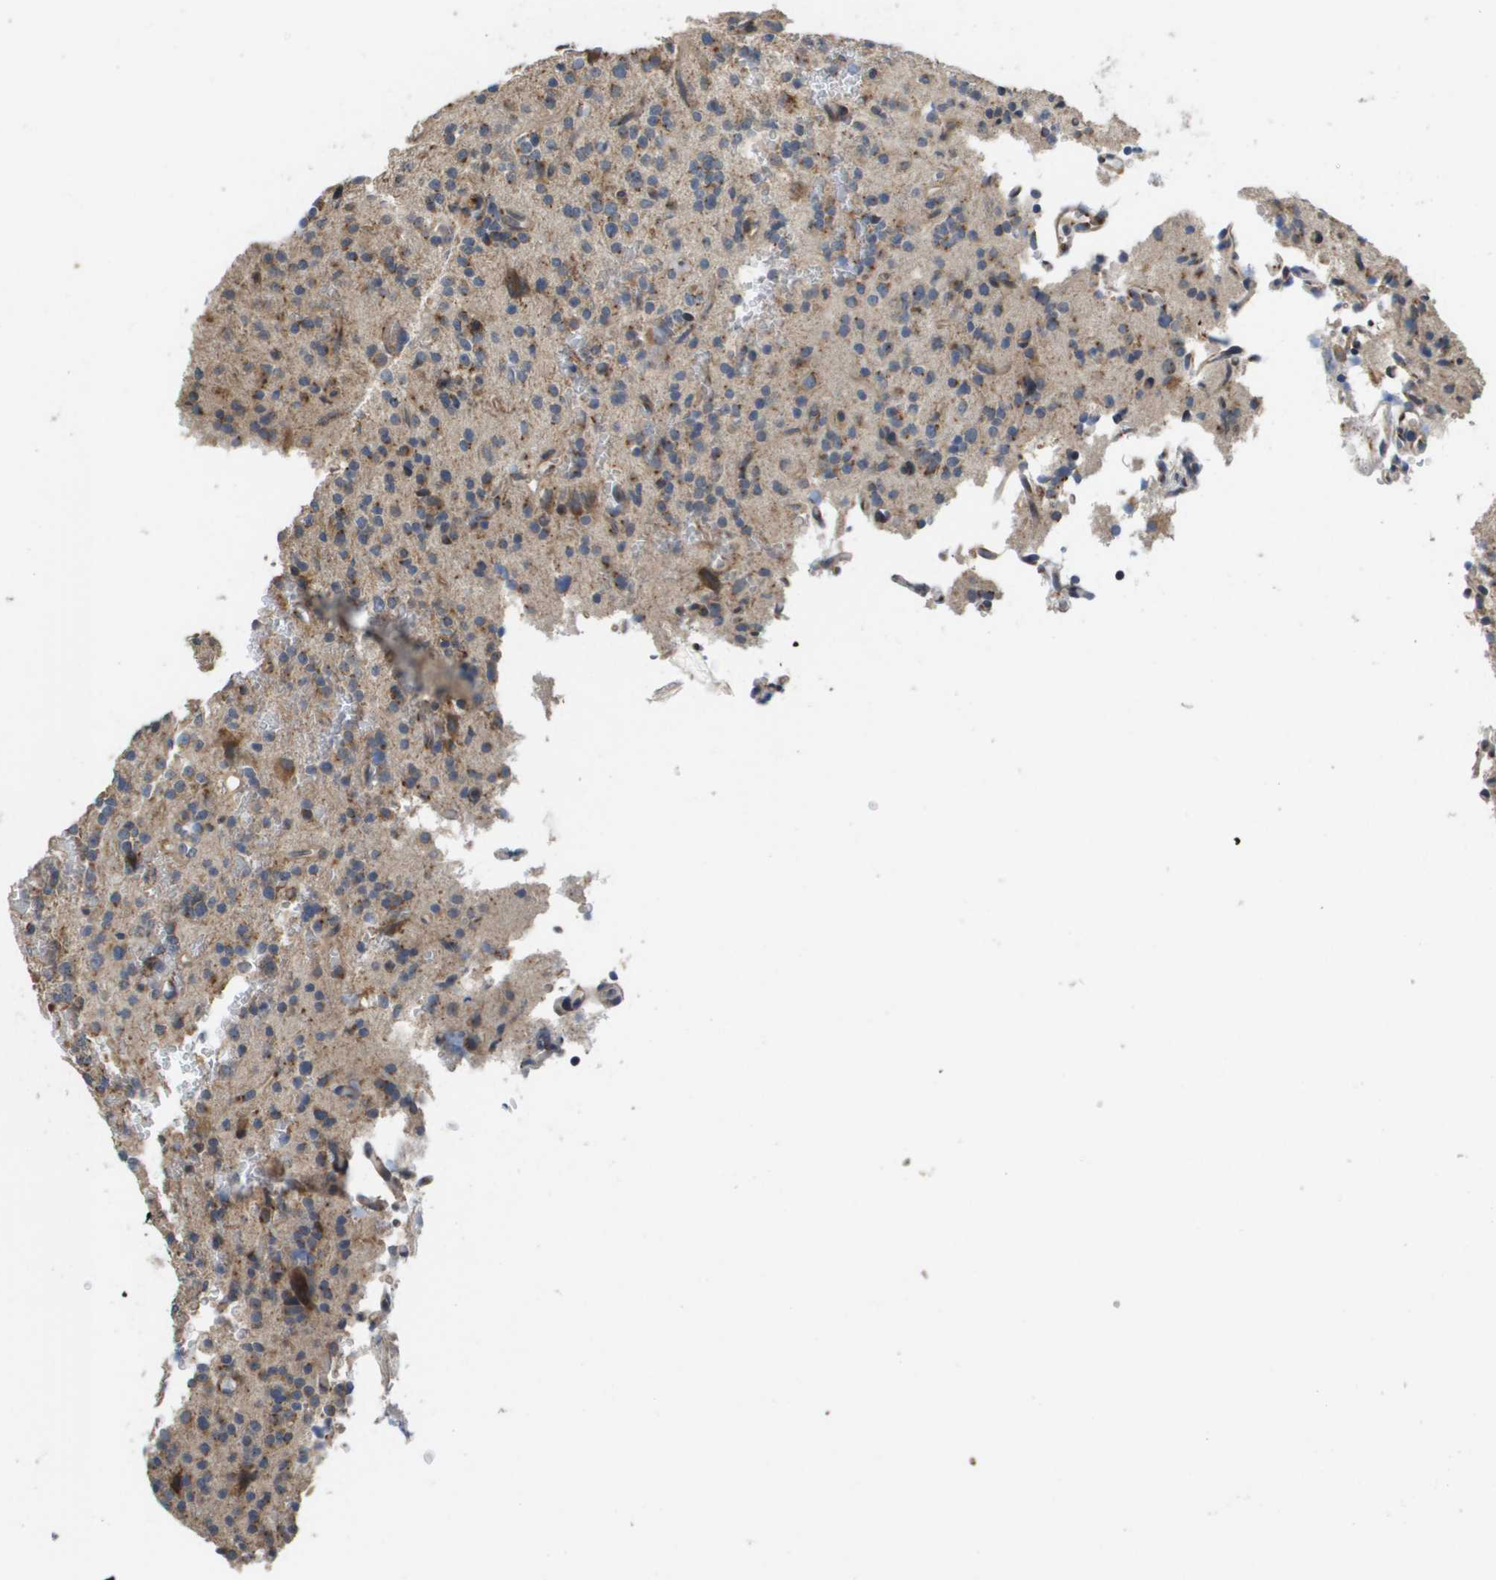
{"staining": {"intensity": "moderate", "quantity": "<25%", "location": "cytoplasmic/membranous"}, "tissue": "glioma", "cell_type": "Tumor cells", "image_type": "cancer", "snomed": [{"axis": "morphology", "description": "Glioma, malignant, High grade"}, {"axis": "topography", "description": "Brain"}], "caption": "Glioma stained for a protein demonstrates moderate cytoplasmic/membranous positivity in tumor cells.", "gene": "PCK1", "patient": {"sex": "male", "age": 47}}